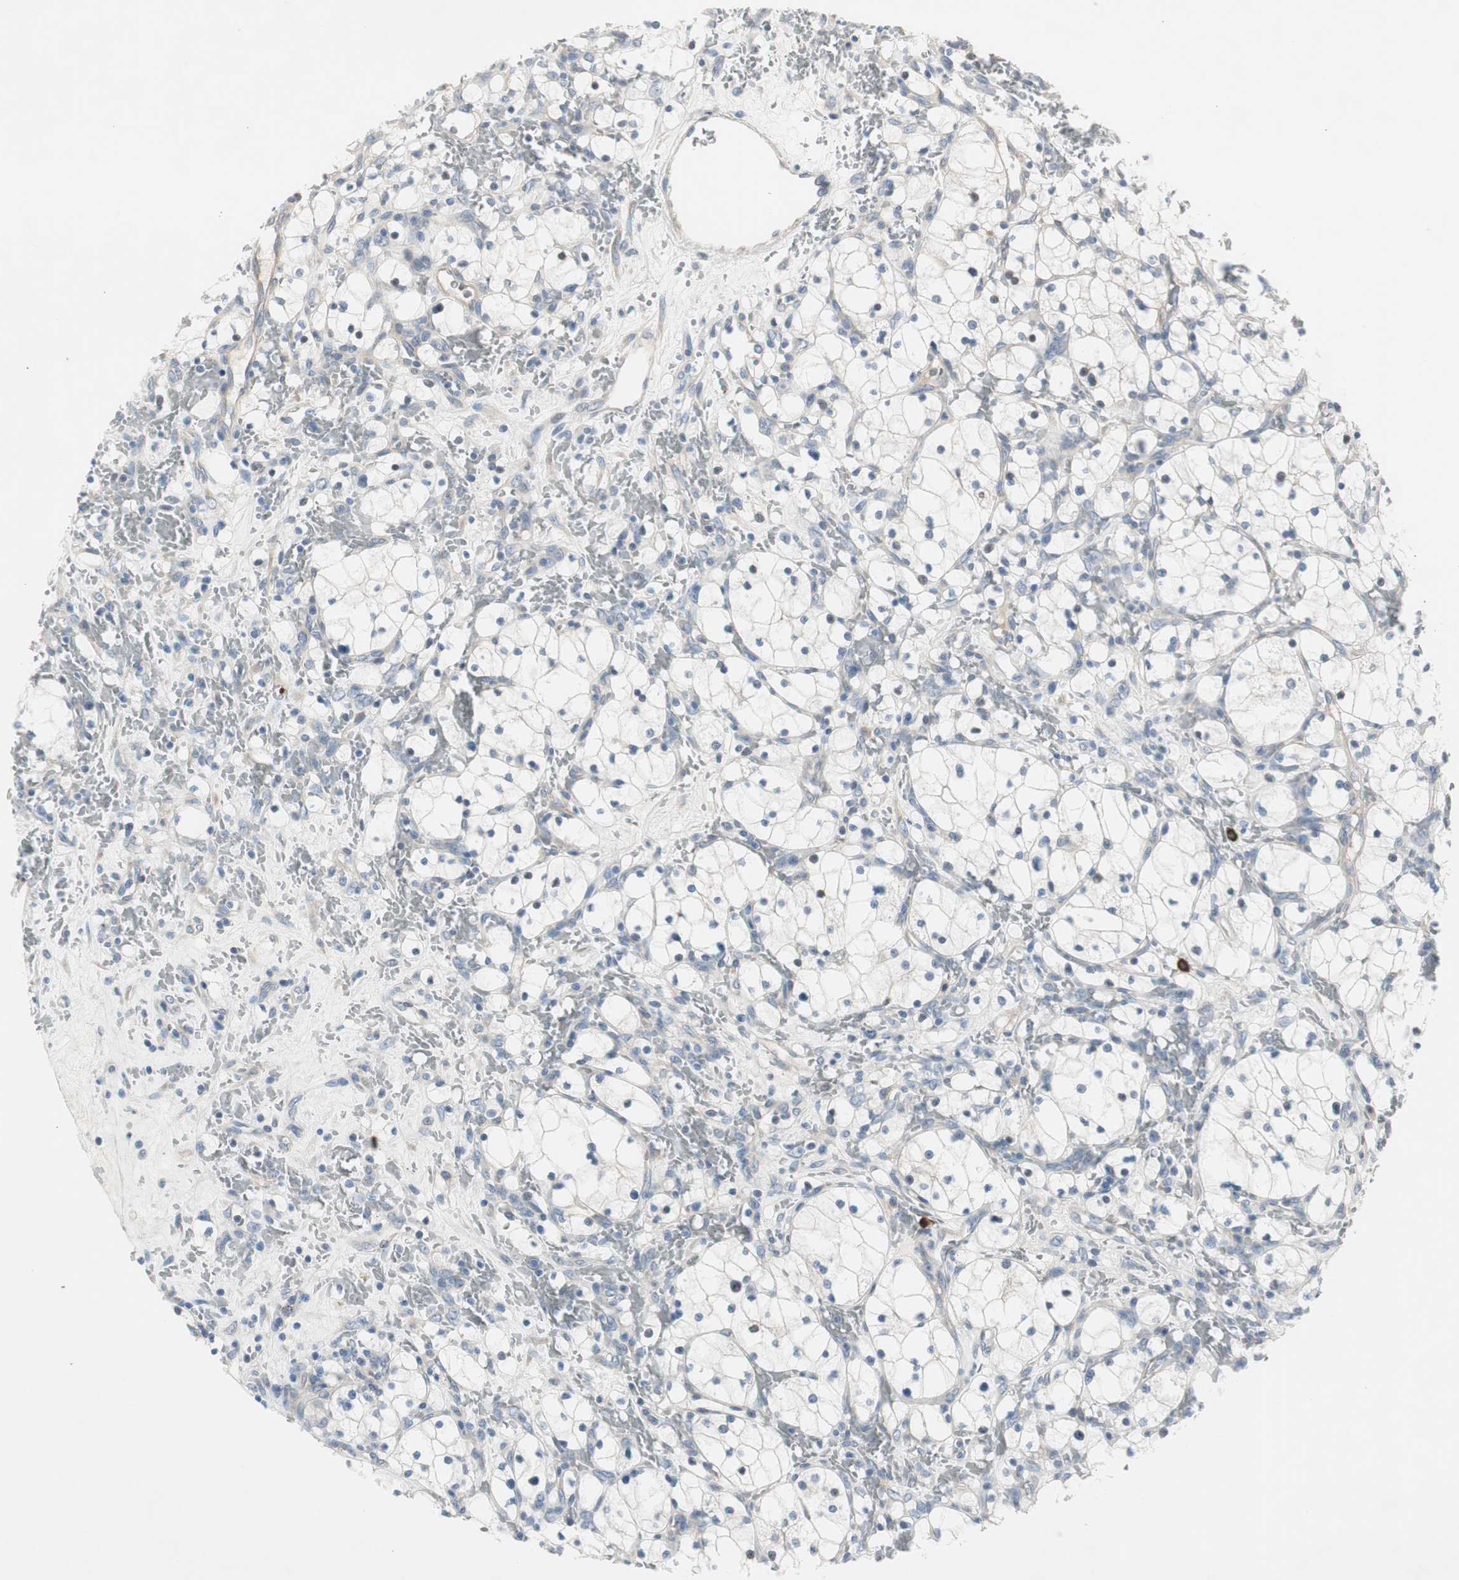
{"staining": {"intensity": "negative", "quantity": "none", "location": "none"}, "tissue": "renal cancer", "cell_type": "Tumor cells", "image_type": "cancer", "snomed": [{"axis": "morphology", "description": "Adenocarcinoma, NOS"}, {"axis": "topography", "description": "Kidney"}], "caption": "An image of renal adenocarcinoma stained for a protein displays no brown staining in tumor cells. (Brightfield microscopy of DAB immunohistochemistry at high magnification).", "gene": "MAPRE3", "patient": {"sex": "female", "age": 83}}